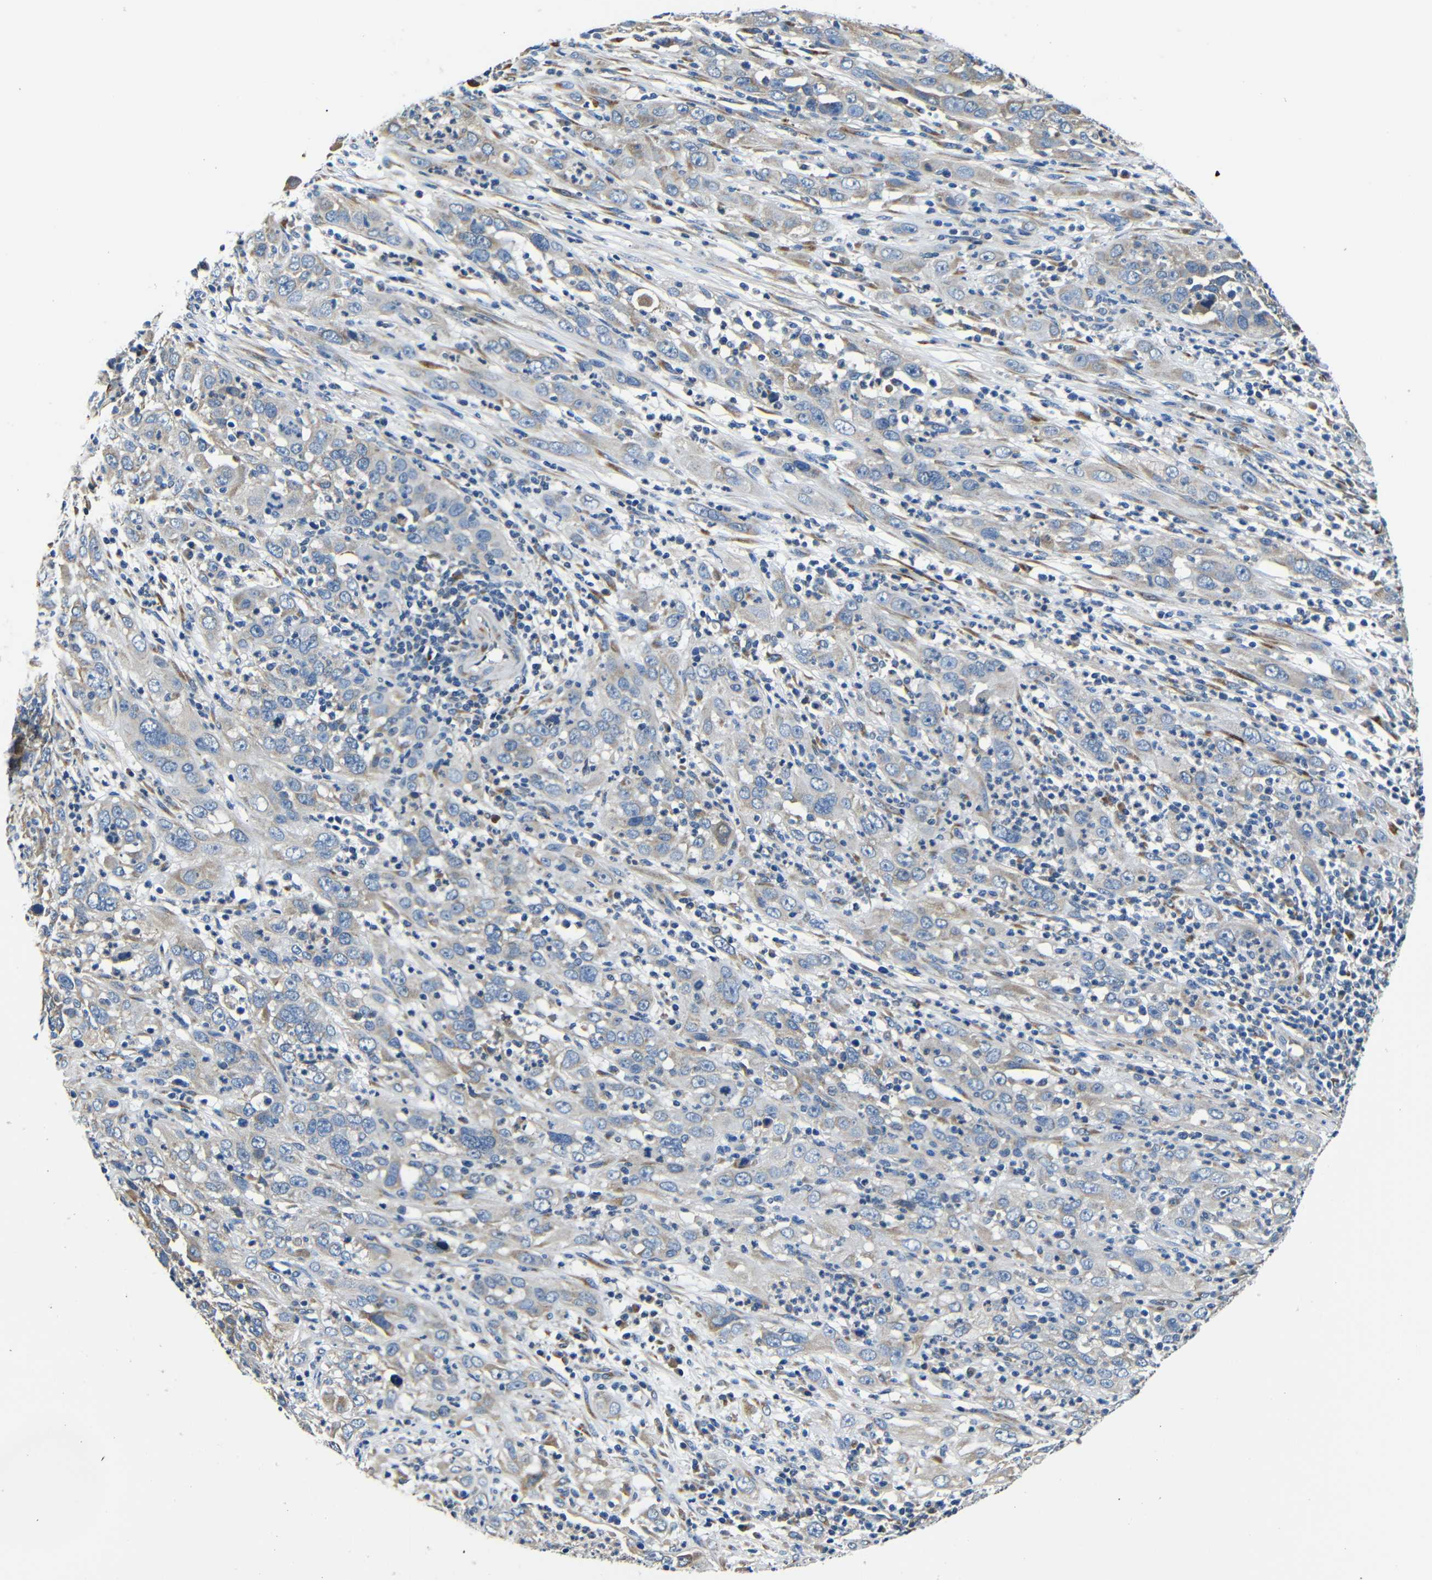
{"staining": {"intensity": "weak", "quantity": "<25%", "location": "cytoplasmic/membranous"}, "tissue": "cervical cancer", "cell_type": "Tumor cells", "image_type": "cancer", "snomed": [{"axis": "morphology", "description": "Squamous cell carcinoma, NOS"}, {"axis": "topography", "description": "Cervix"}], "caption": "Tumor cells are negative for protein expression in human cervical squamous cell carcinoma. (IHC, brightfield microscopy, high magnification).", "gene": "FKBP14", "patient": {"sex": "female", "age": 32}}